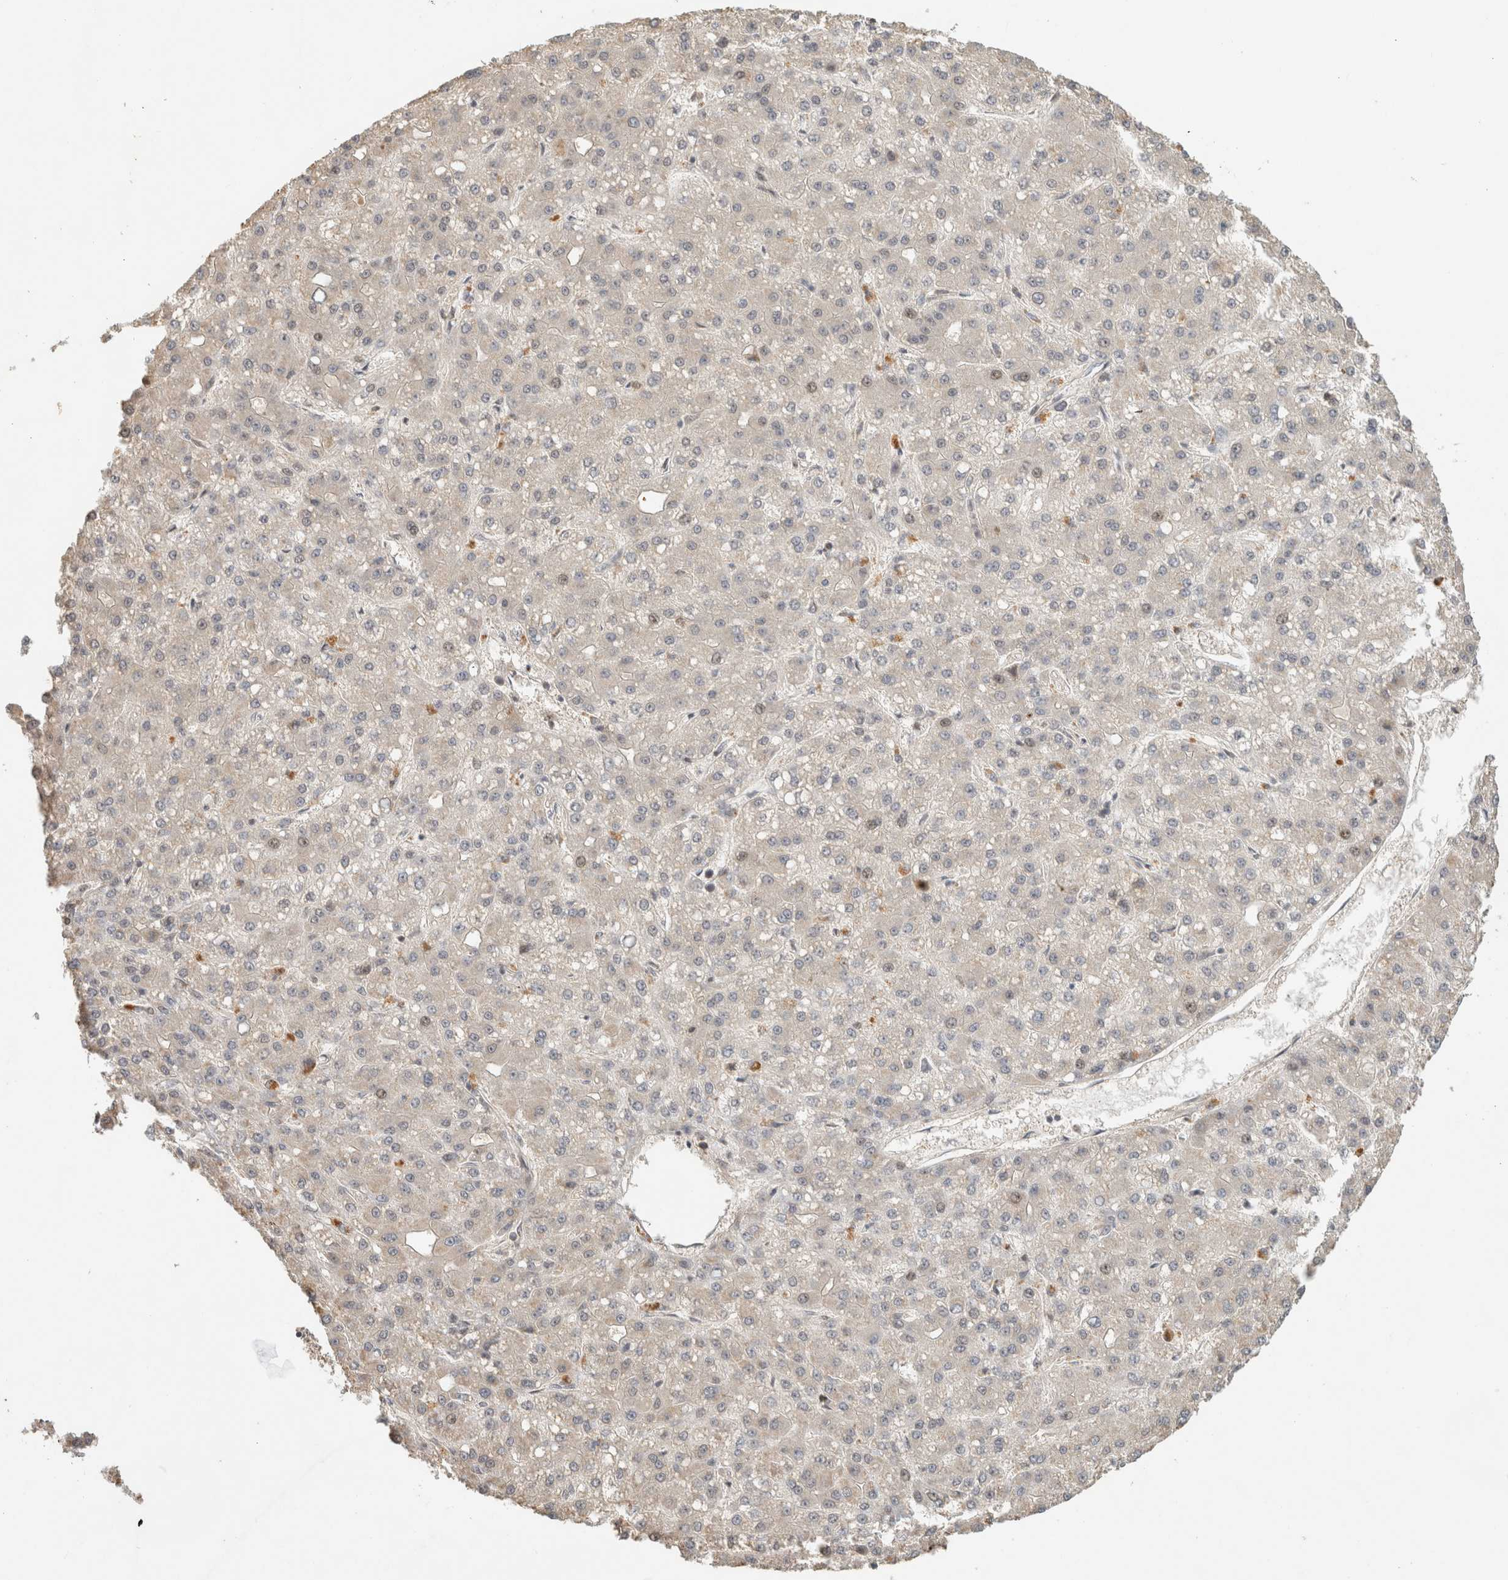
{"staining": {"intensity": "negative", "quantity": "none", "location": "none"}, "tissue": "liver cancer", "cell_type": "Tumor cells", "image_type": "cancer", "snomed": [{"axis": "morphology", "description": "Carcinoma, Hepatocellular, NOS"}, {"axis": "topography", "description": "Liver"}], "caption": "This is an immunohistochemistry micrograph of human liver cancer. There is no positivity in tumor cells.", "gene": "CAAP1", "patient": {"sex": "male", "age": 67}}